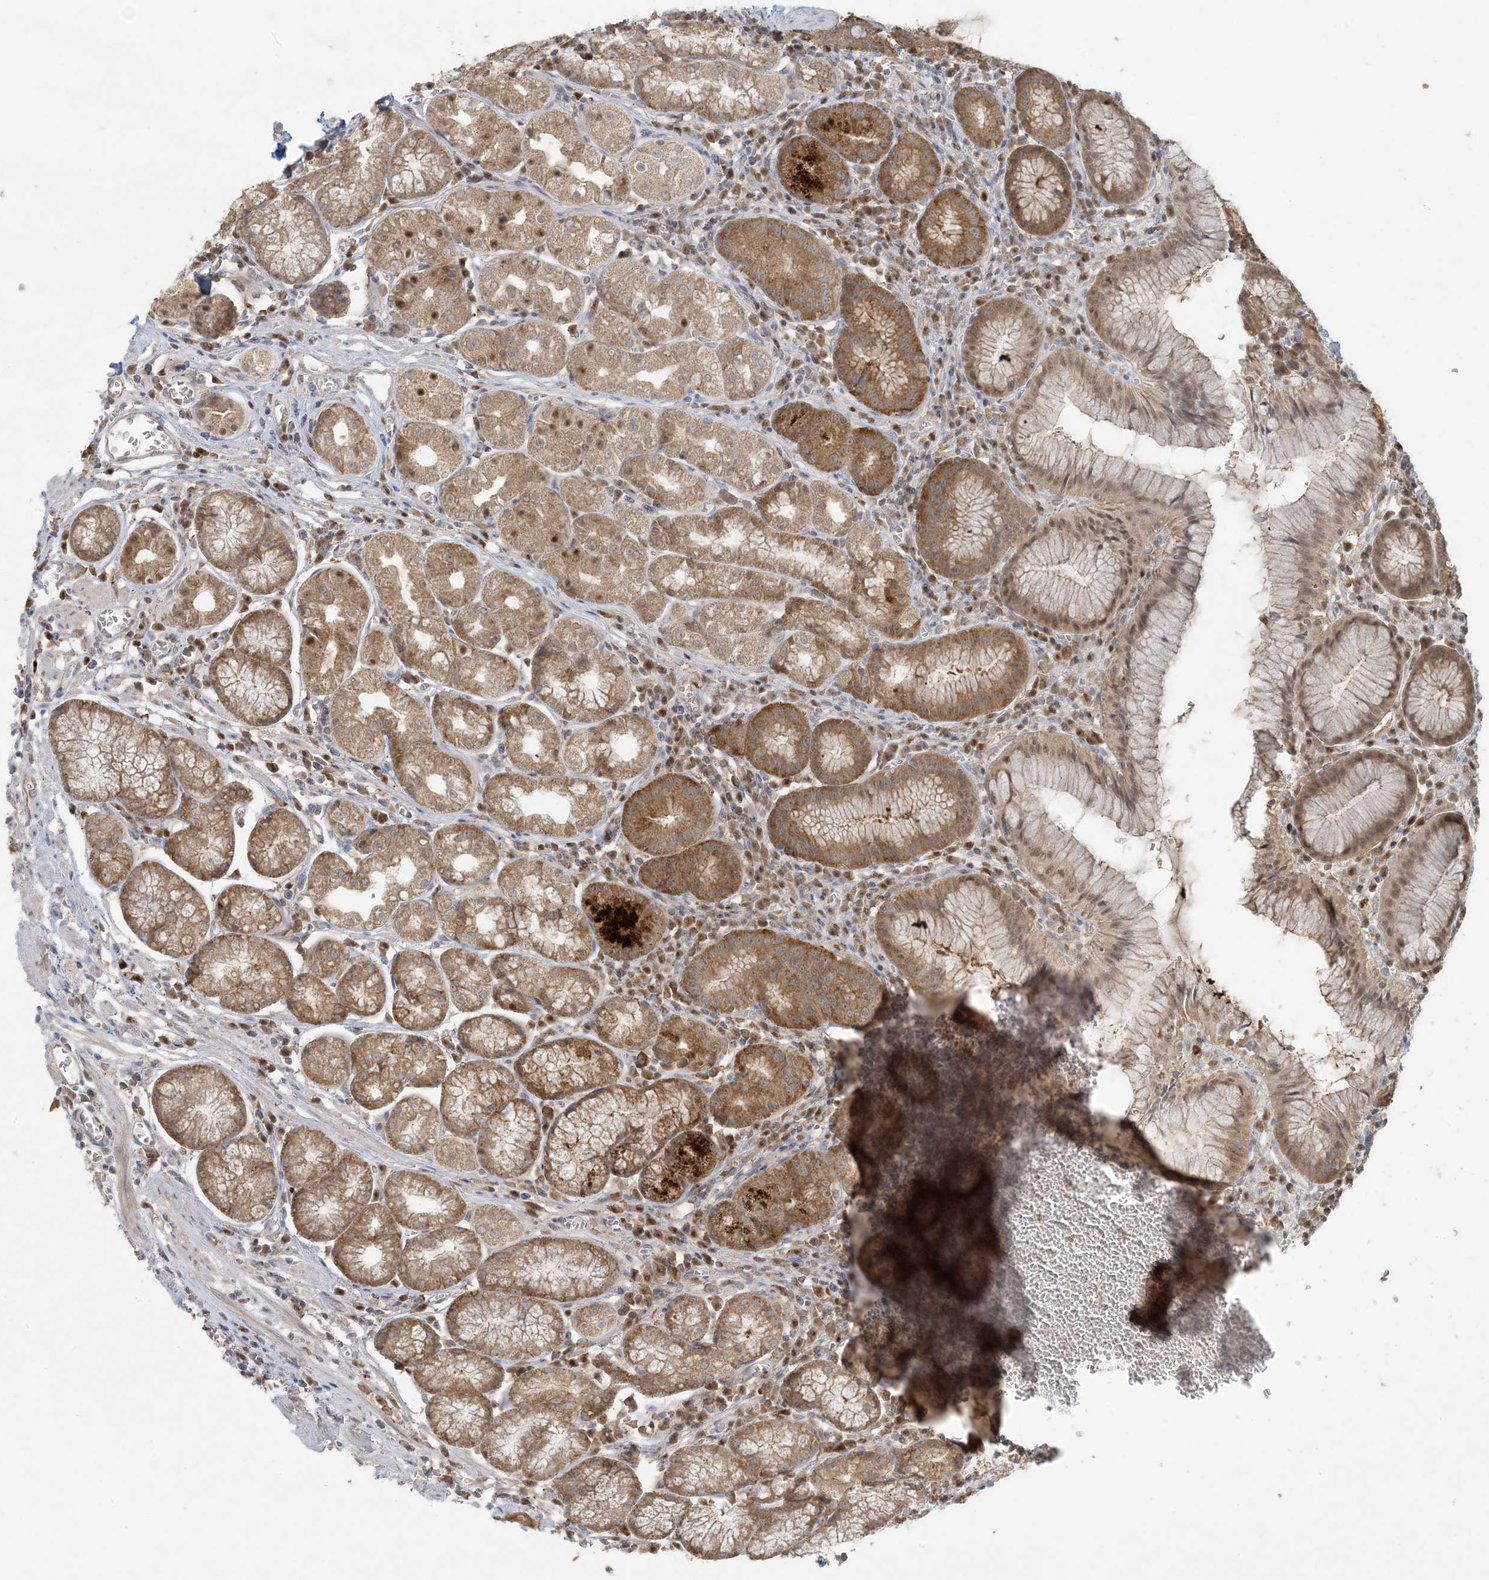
{"staining": {"intensity": "moderate", "quantity": ">75%", "location": "cytoplasmic/membranous,nuclear"}, "tissue": "stomach", "cell_type": "Glandular cells", "image_type": "normal", "snomed": [{"axis": "morphology", "description": "Normal tissue, NOS"}, {"axis": "topography", "description": "Stomach"}], "caption": "Protein analysis of benign stomach reveals moderate cytoplasmic/membranous,nuclear expression in about >75% of glandular cells.", "gene": "HACL1", "patient": {"sex": "male", "age": 55}}